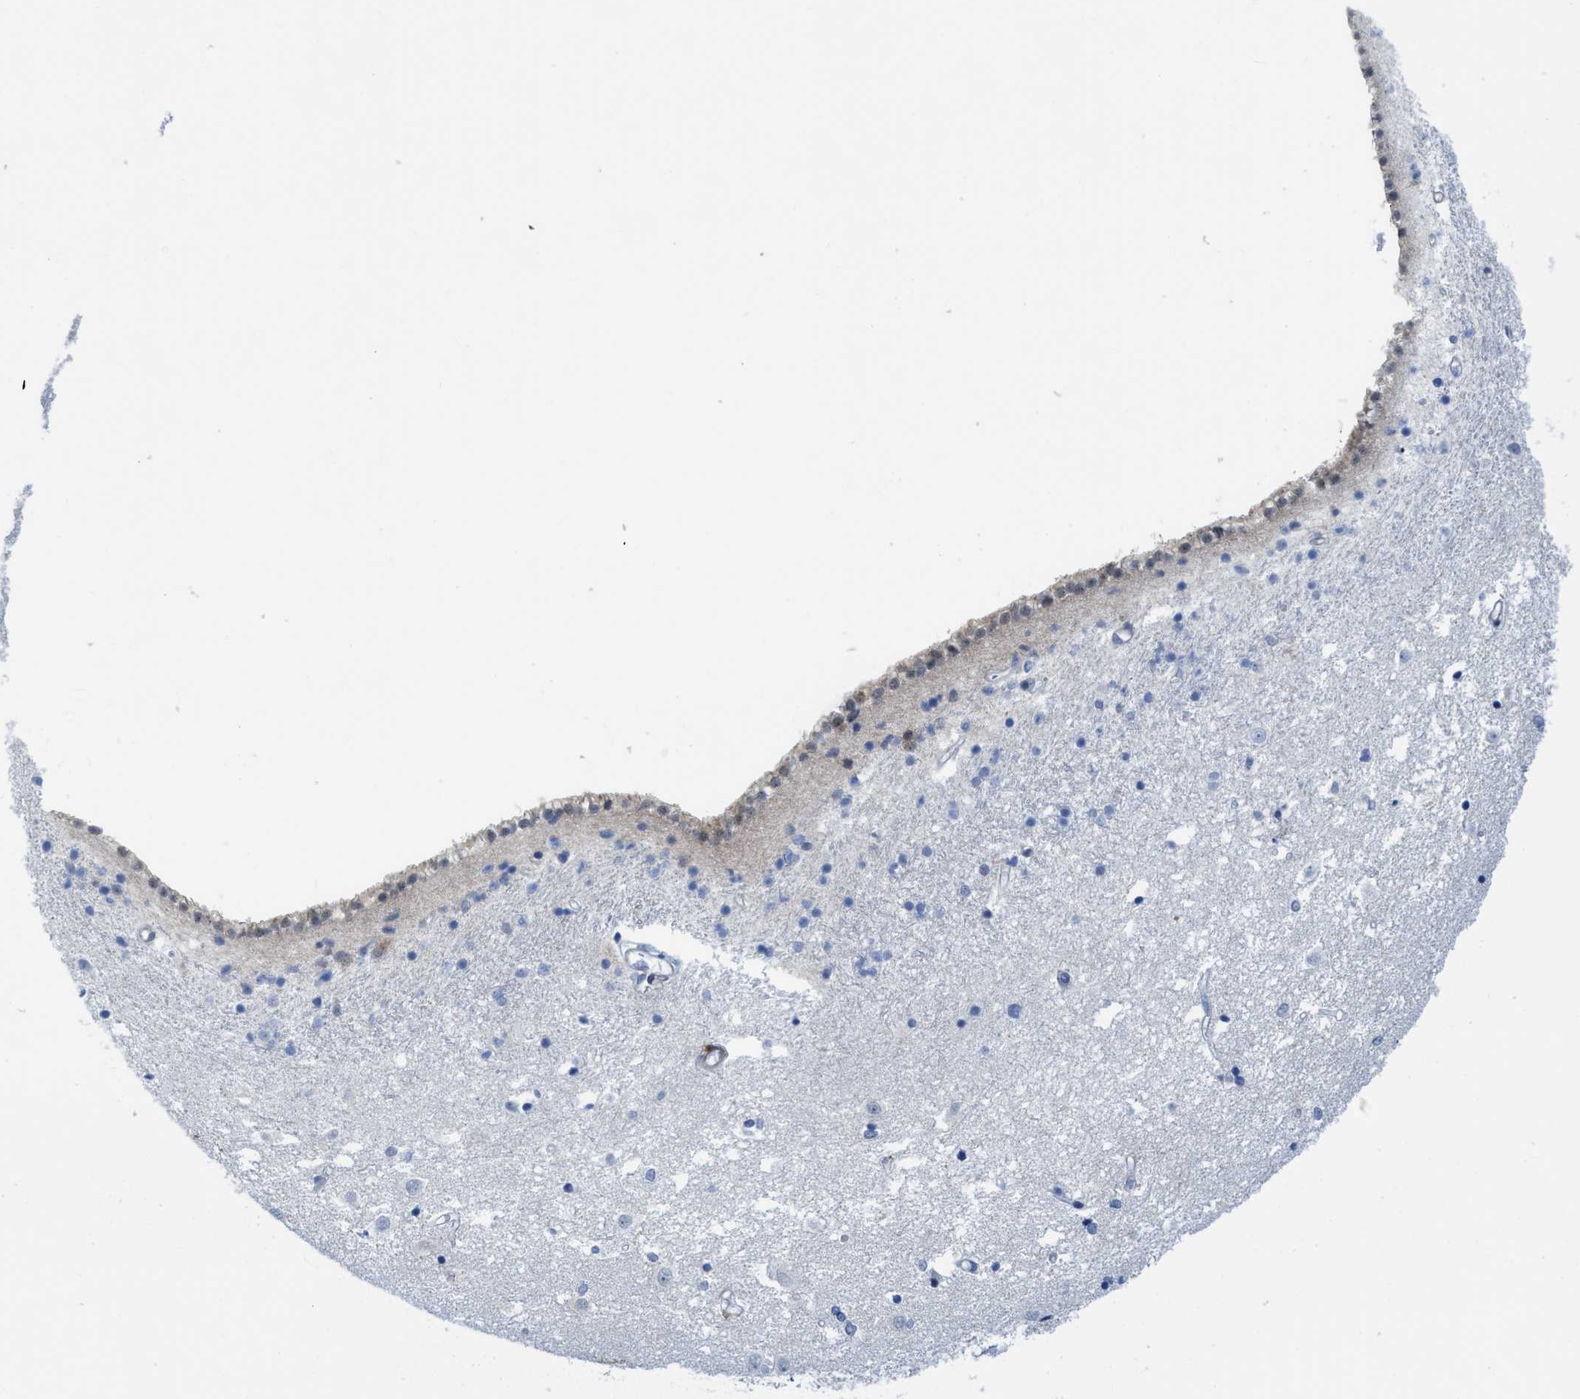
{"staining": {"intensity": "weak", "quantity": "<25%", "location": "cytoplasmic/membranous,nuclear"}, "tissue": "caudate", "cell_type": "Glial cells", "image_type": "normal", "snomed": [{"axis": "morphology", "description": "Normal tissue, NOS"}, {"axis": "topography", "description": "Lateral ventricle wall"}], "caption": "Normal caudate was stained to show a protein in brown. There is no significant positivity in glial cells. (DAB (3,3'-diaminobenzidine) immunohistochemistry (IHC), high magnification).", "gene": "TUB", "patient": {"sex": "male", "age": 45}}